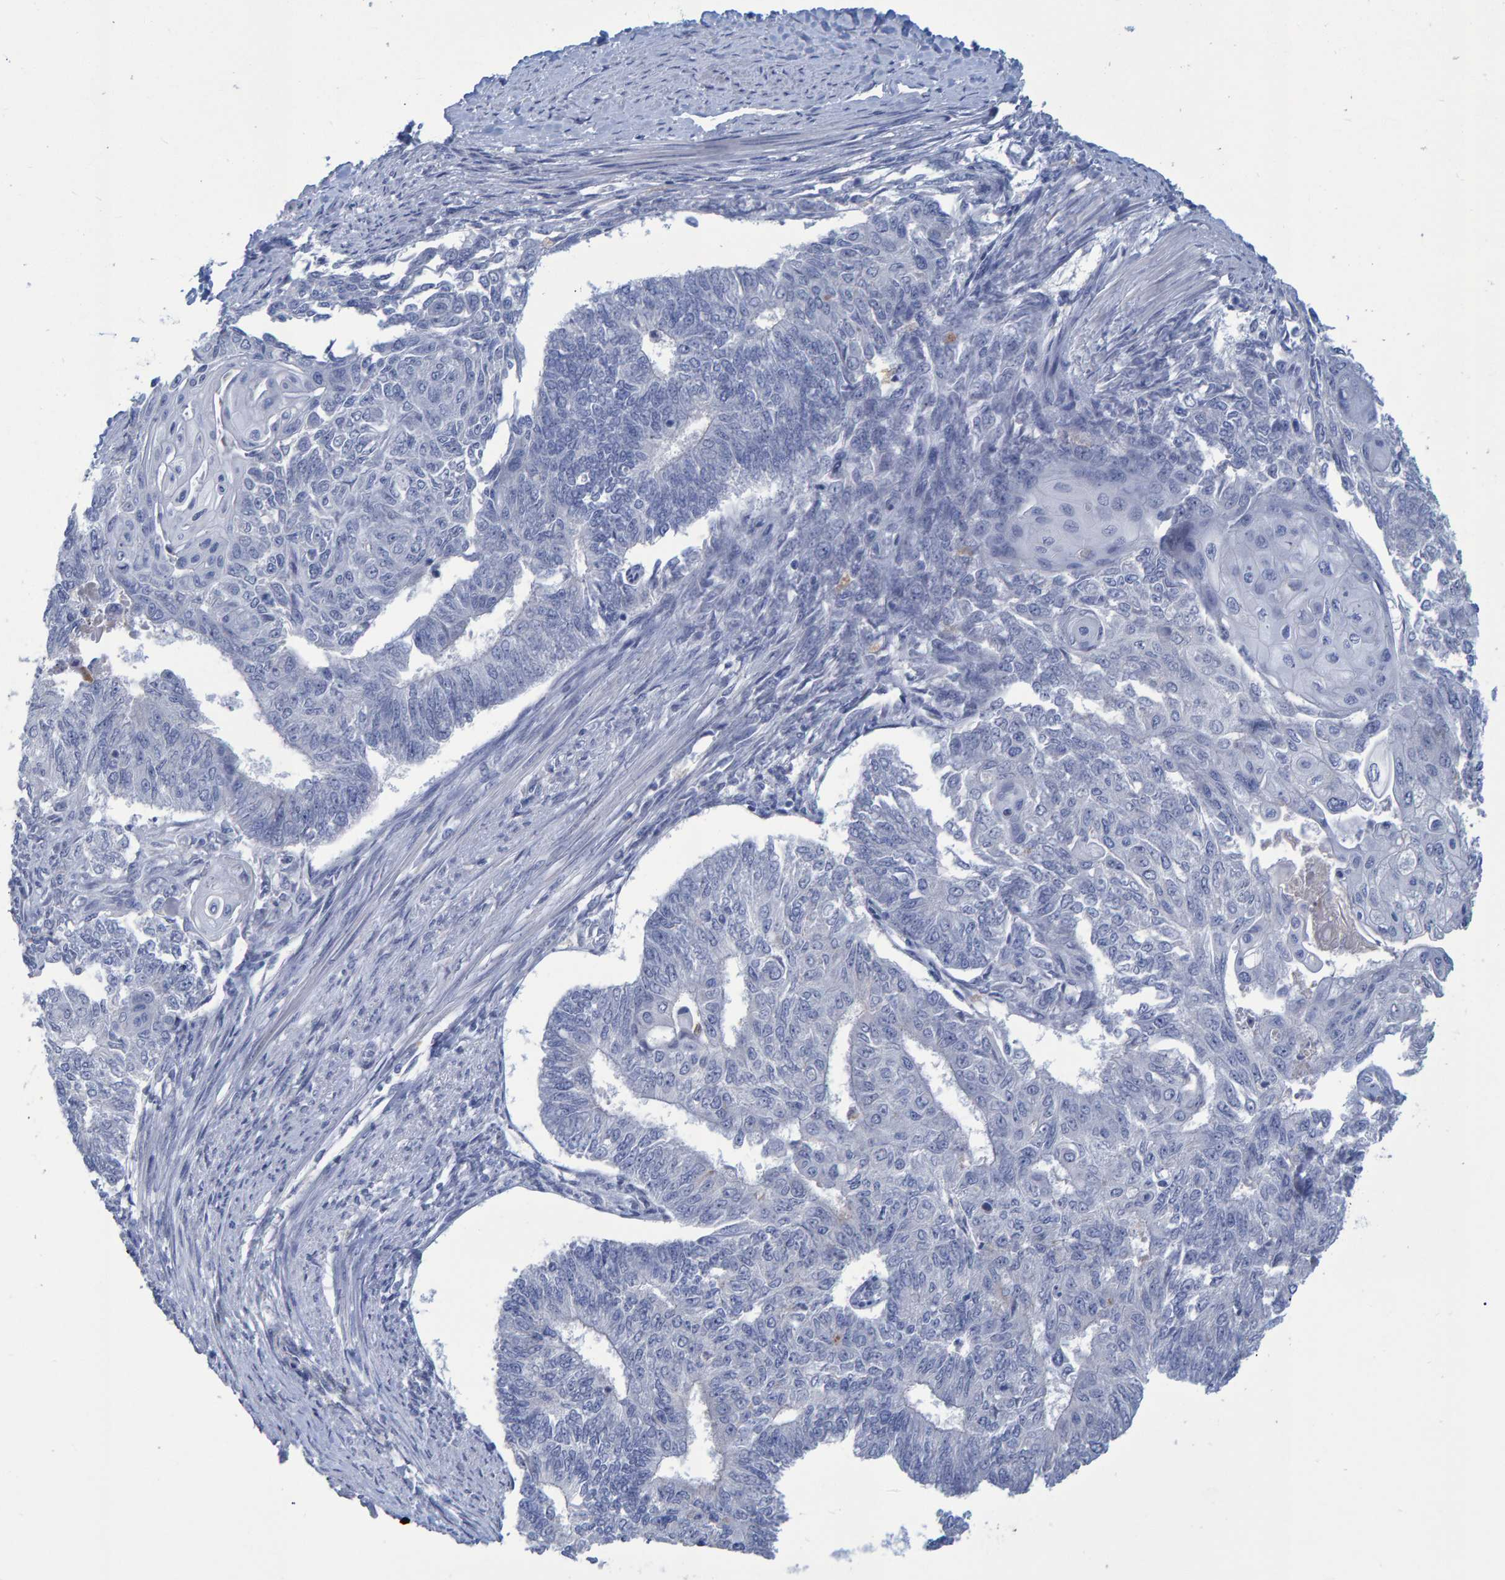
{"staining": {"intensity": "negative", "quantity": "none", "location": "none"}, "tissue": "endometrial cancer", "cell_type": "Tumor cells", "image_type": "cancer", "snomed": [{"axis": "morphology", "description": "Adenocarcinoma, NOS"}, {"axis": "topography", "description": "Endometrium"}], "caption": "Protein analysis of endometrial adenocarcinoma exhibits no significant staining in tumor cells. (Immunohistochemistry, brightfield microscopy, high magnification).", "gene": "PROCA1", "patient": {"sex": "female", "age": 32}}